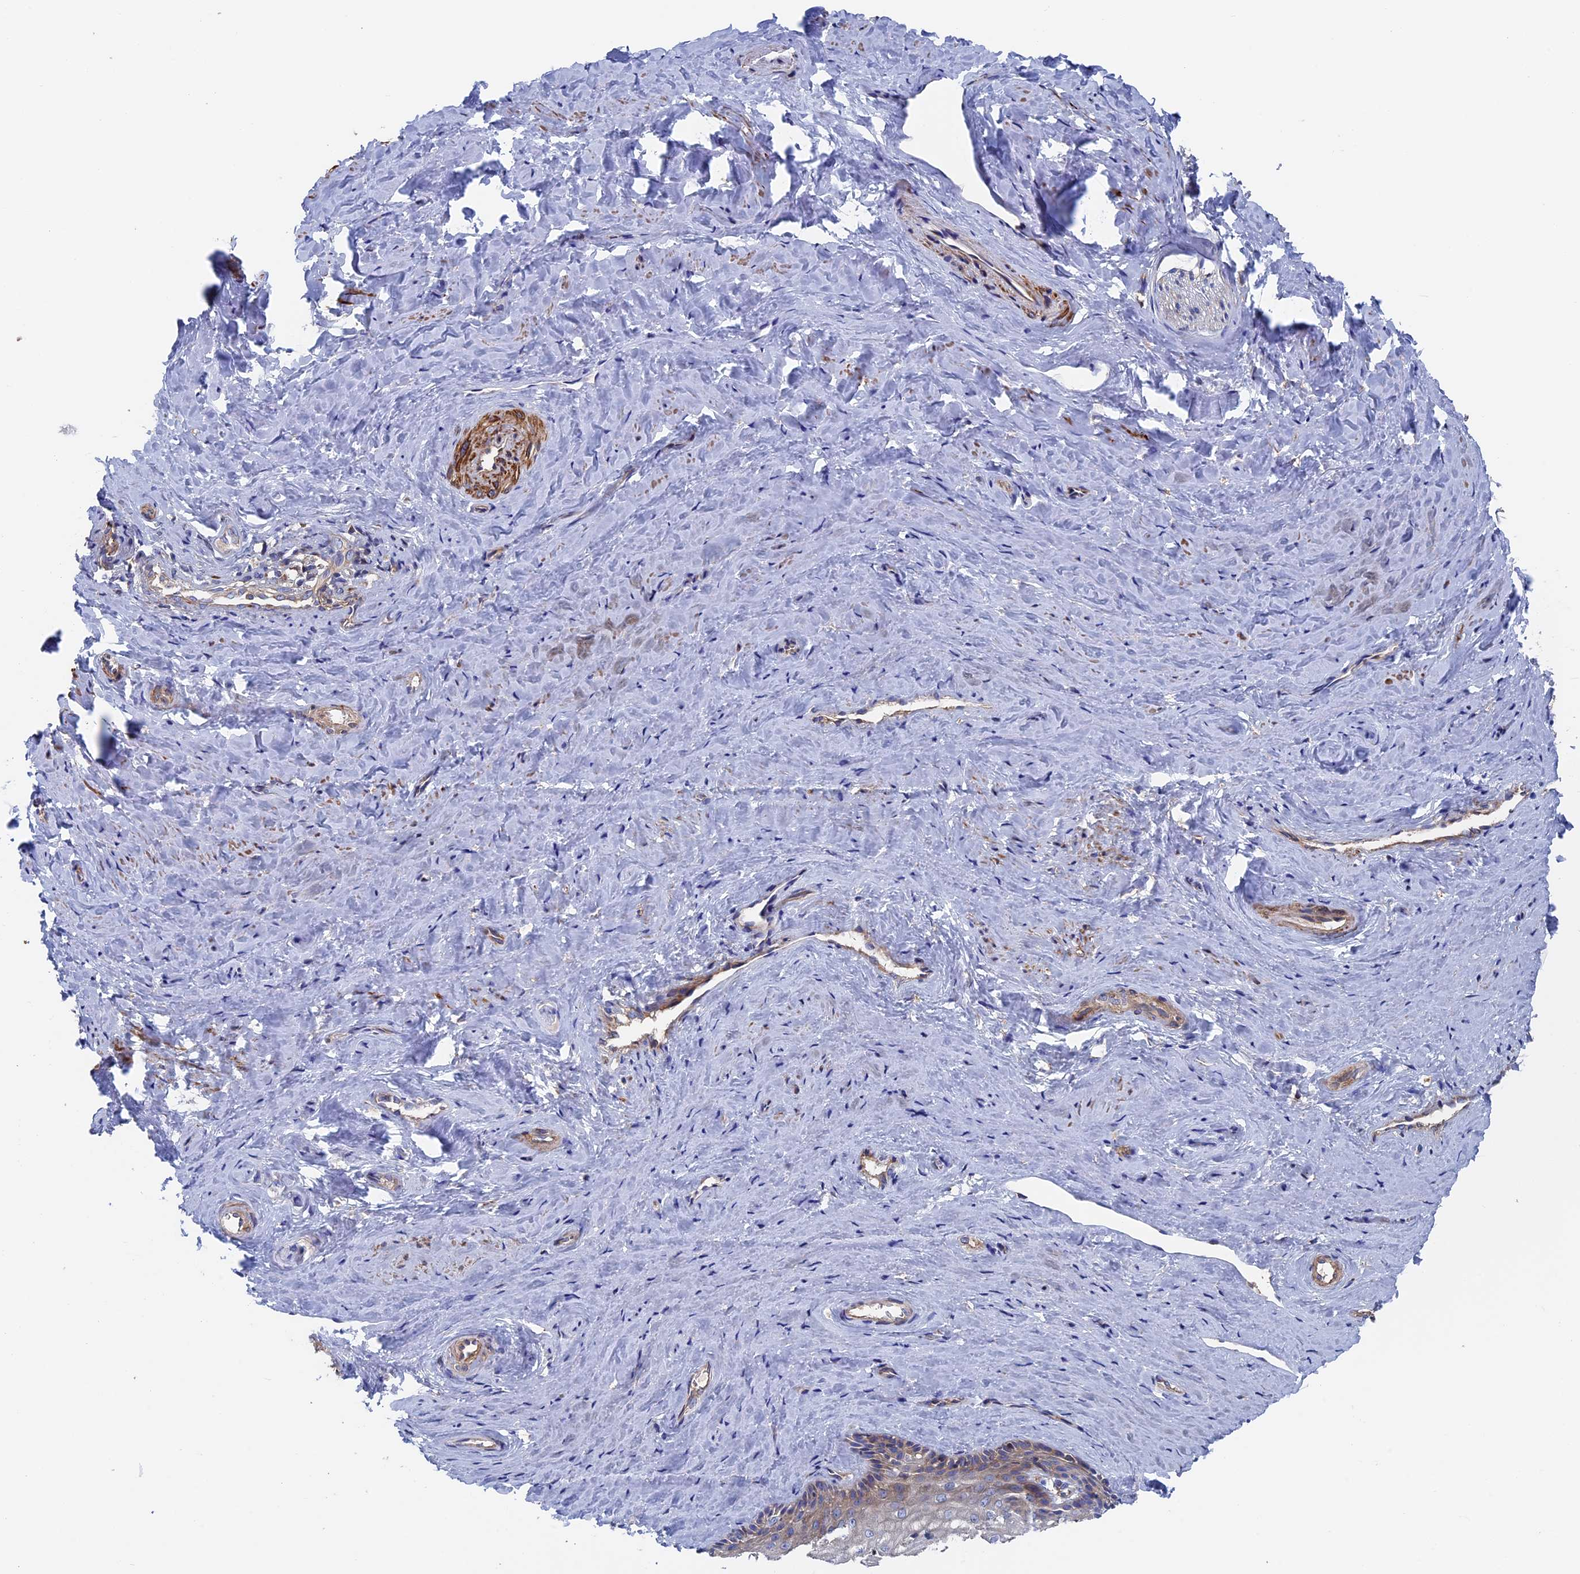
{"staining": {"intensity": "weak", "quantity": "25%-75%", "location": "cytoplasmic/membranous"}, "tissue": "vagina", "cell_type": "Squamous epithelial cells", "image_type": "normal", "snomed": [{"axis": "morphology", "description": "Normal tissue, NOS"}, {"axis": "topography", "description": "Vagina"}, {"axis": "topography", "description": "Cervix"}], "caption": "High-power microscopy captured an immunohistochemistry histopathology image of benign vagina, revealing weak cytoplasmic/membranous expression in approximately 25%-75% of squamous epithelial cells. (DAB (3,3'-diaminobenzidine) IHC, brown staining for protein, blue staining for nuclei).", "gene": "DNAJC3", "patient": {"sex": "female", "age": 40}}